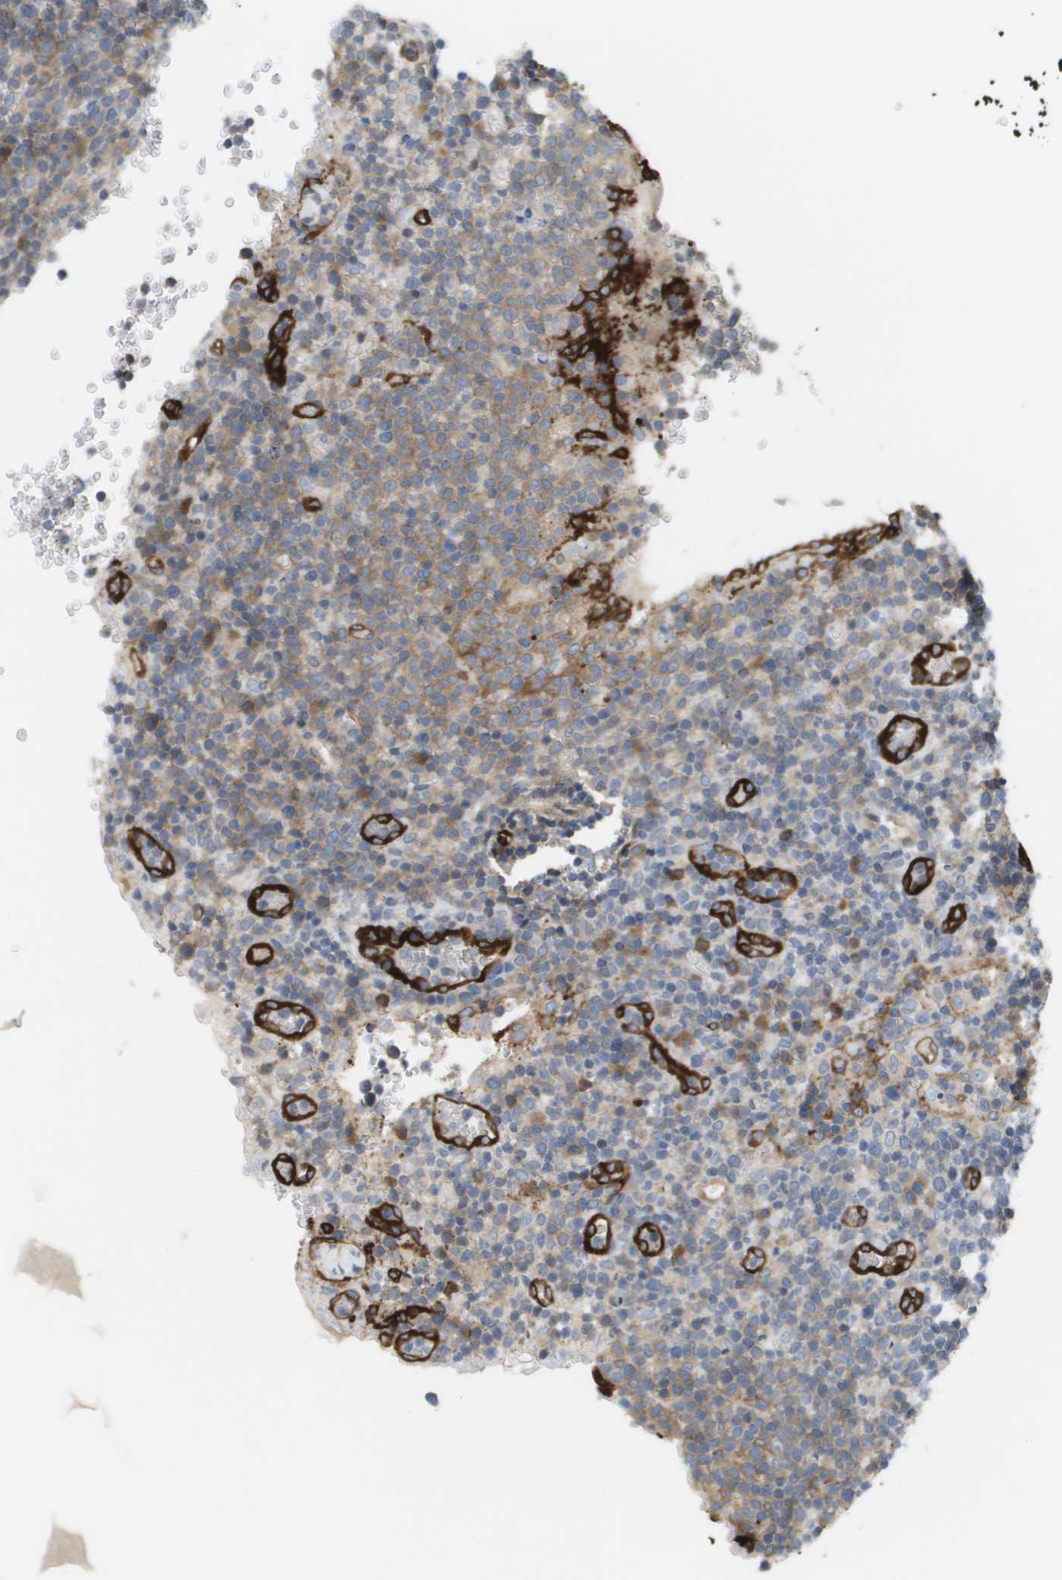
{"staining": {"intensity": "weak", "quantity": "25%-75%", "location": "cytoplasmic/membranous"}, "tissue": "lymphoma", "cell_type": "Tumor cells", "image_type": "cancer", "snomed": [{"axis": "morphology", "description": "Malignant lymphoma, non-Hodgkin's type, High grade"}, {"axis": "topography", "description": "Lymph node"}], "caption": "Protein analysis of lymphoma tissue shows weak cytoplasmic/membranous staining in about 25%-75% of tumor cells.", "gene": "MARCHF8", "patient": {"sex": "male", "age": 61}}